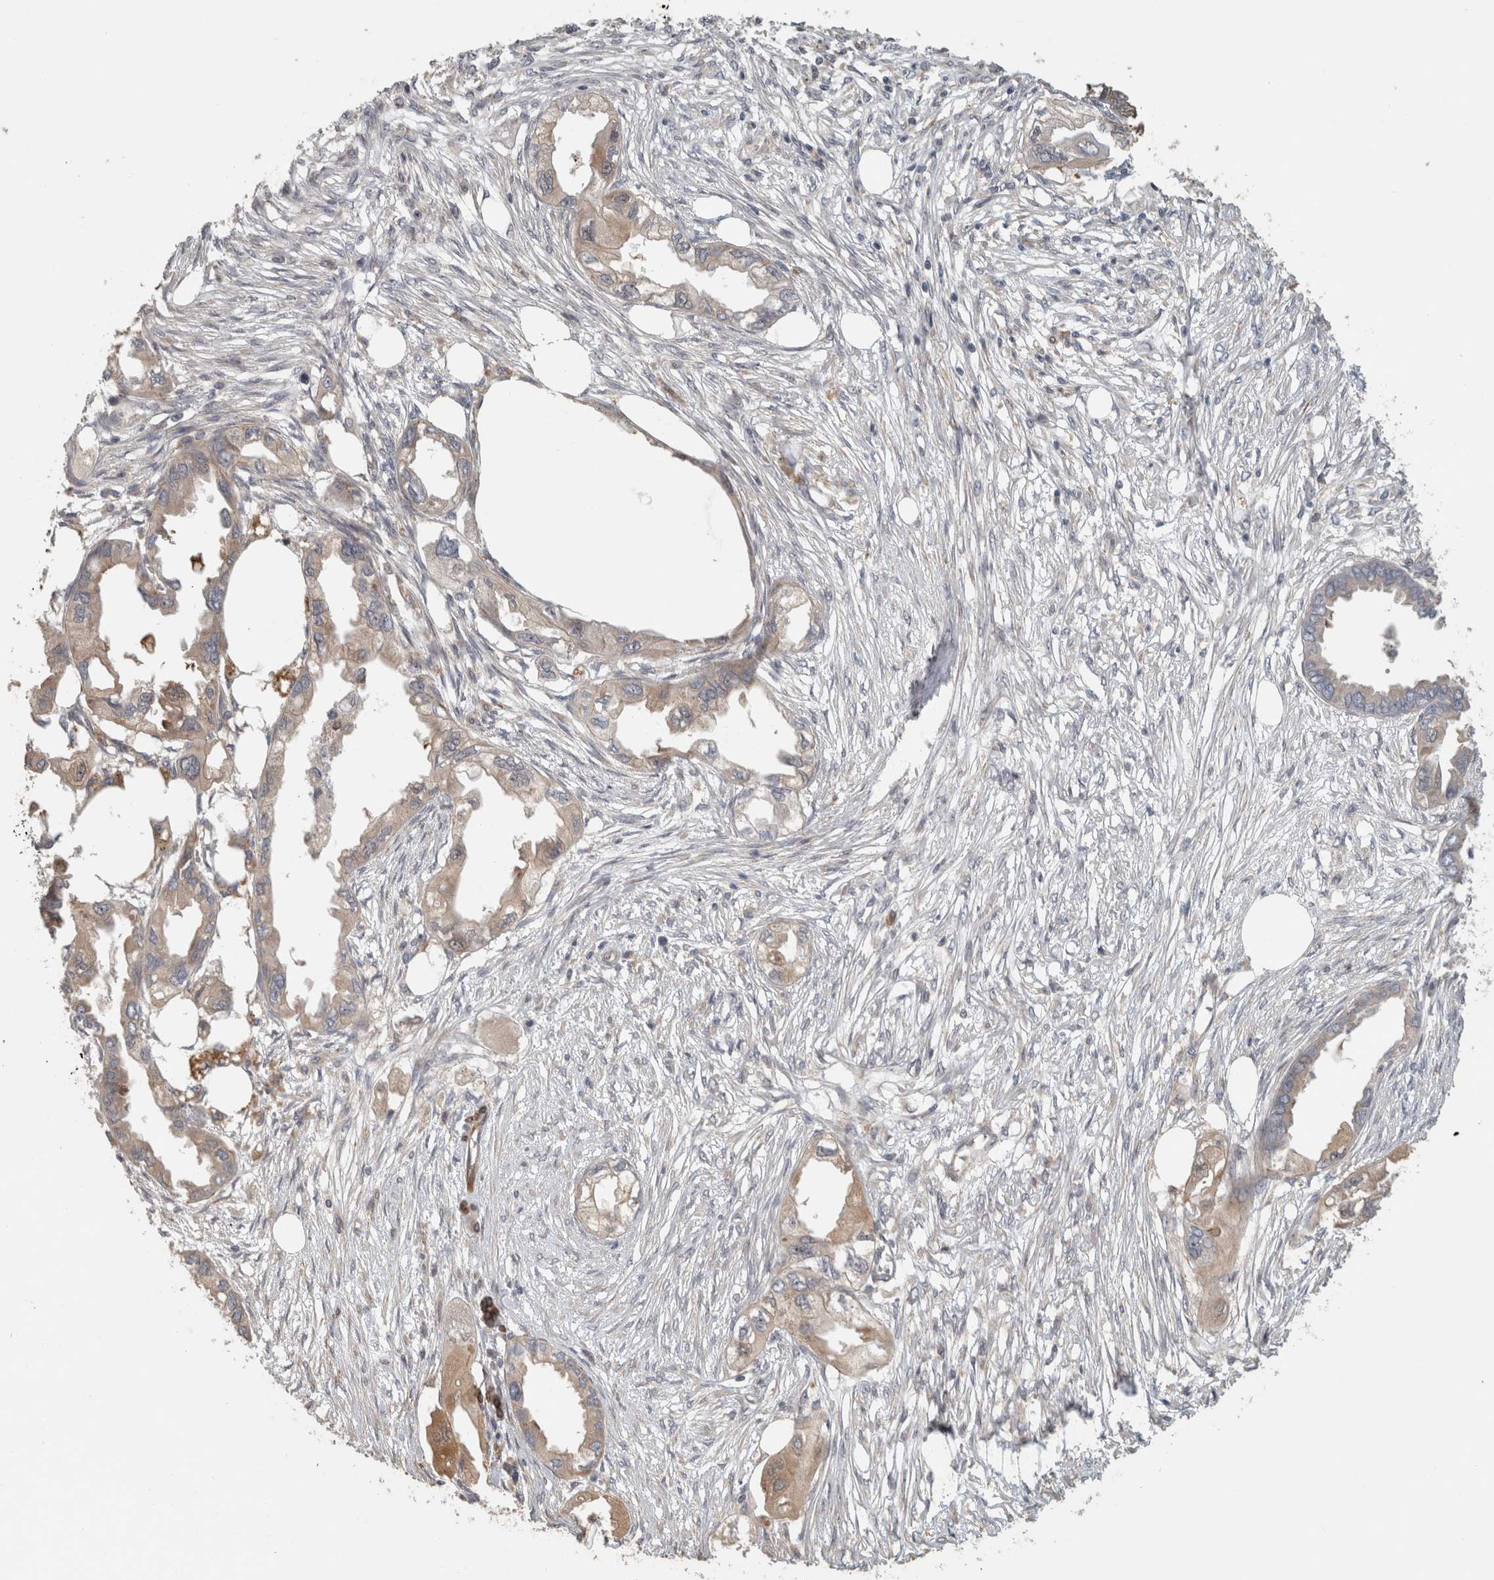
{"staining": {"intensity": "weak", "quantity": "<25%", "location": "cytoplasmic/membranous"}, "tissue": "endometrial cancer", "cell_type": "Tumor cells", "image_type": "cancer", "snomed": [{"axis": "morphology", "description": "Adenocarcinoma, NOS"}, {"axis": "morphology", "description": "Adenocarcinoma, metastatic, NOS"}, {"axis": "topography", "description": "Adipose tissue"}, {"axis": "topography", "description": "Endometrium"}], "caption": "This is an IHC image of endometrial cancer (metastatic adenocarcinoma). There is no positivity in tumor cells.", "gene": "SIPA1L2", "patient": {"sex": "female", "age": 67}}